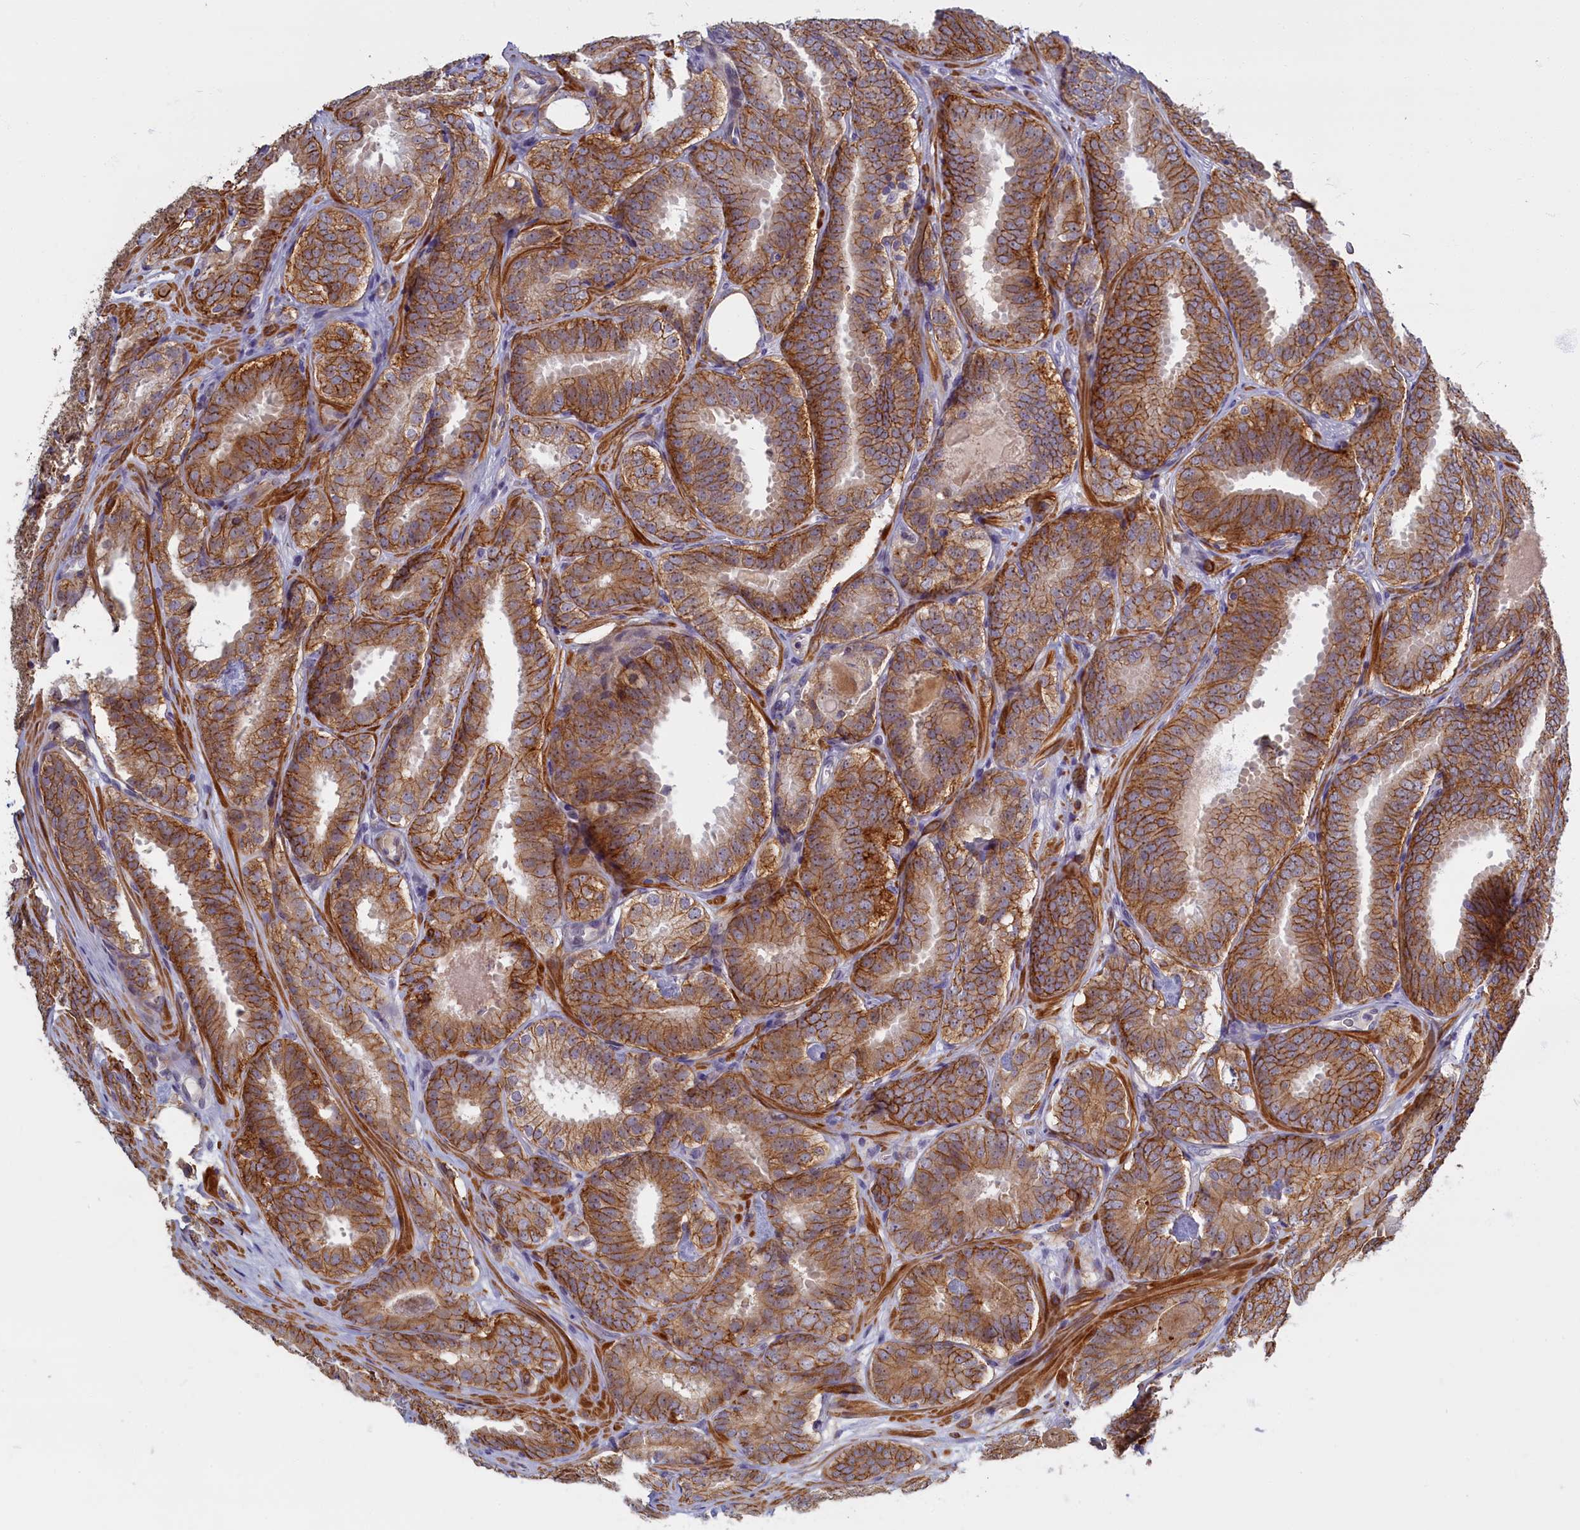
{"staining": {"intensity": "moderate", "quantity": ">75%", "location": "cytoplasmic/membranous"}, "tissue": "prostate cancer", "cell_type": "Tumor cells", "image_type": "cancer", "snomed": [{"axis": "morphology", "description": "Adenocarcinoma, High grade"}, {"axis": "topography", "description": "Prostate"}], "caption": "Protein expression by IHC exhibits moderate cytoplasmic/membranous expression in approximately >75% of tumor cells in prostate cancer.", "gene": "TRPM4", "patient": {"sex": "male", "age": 63}}